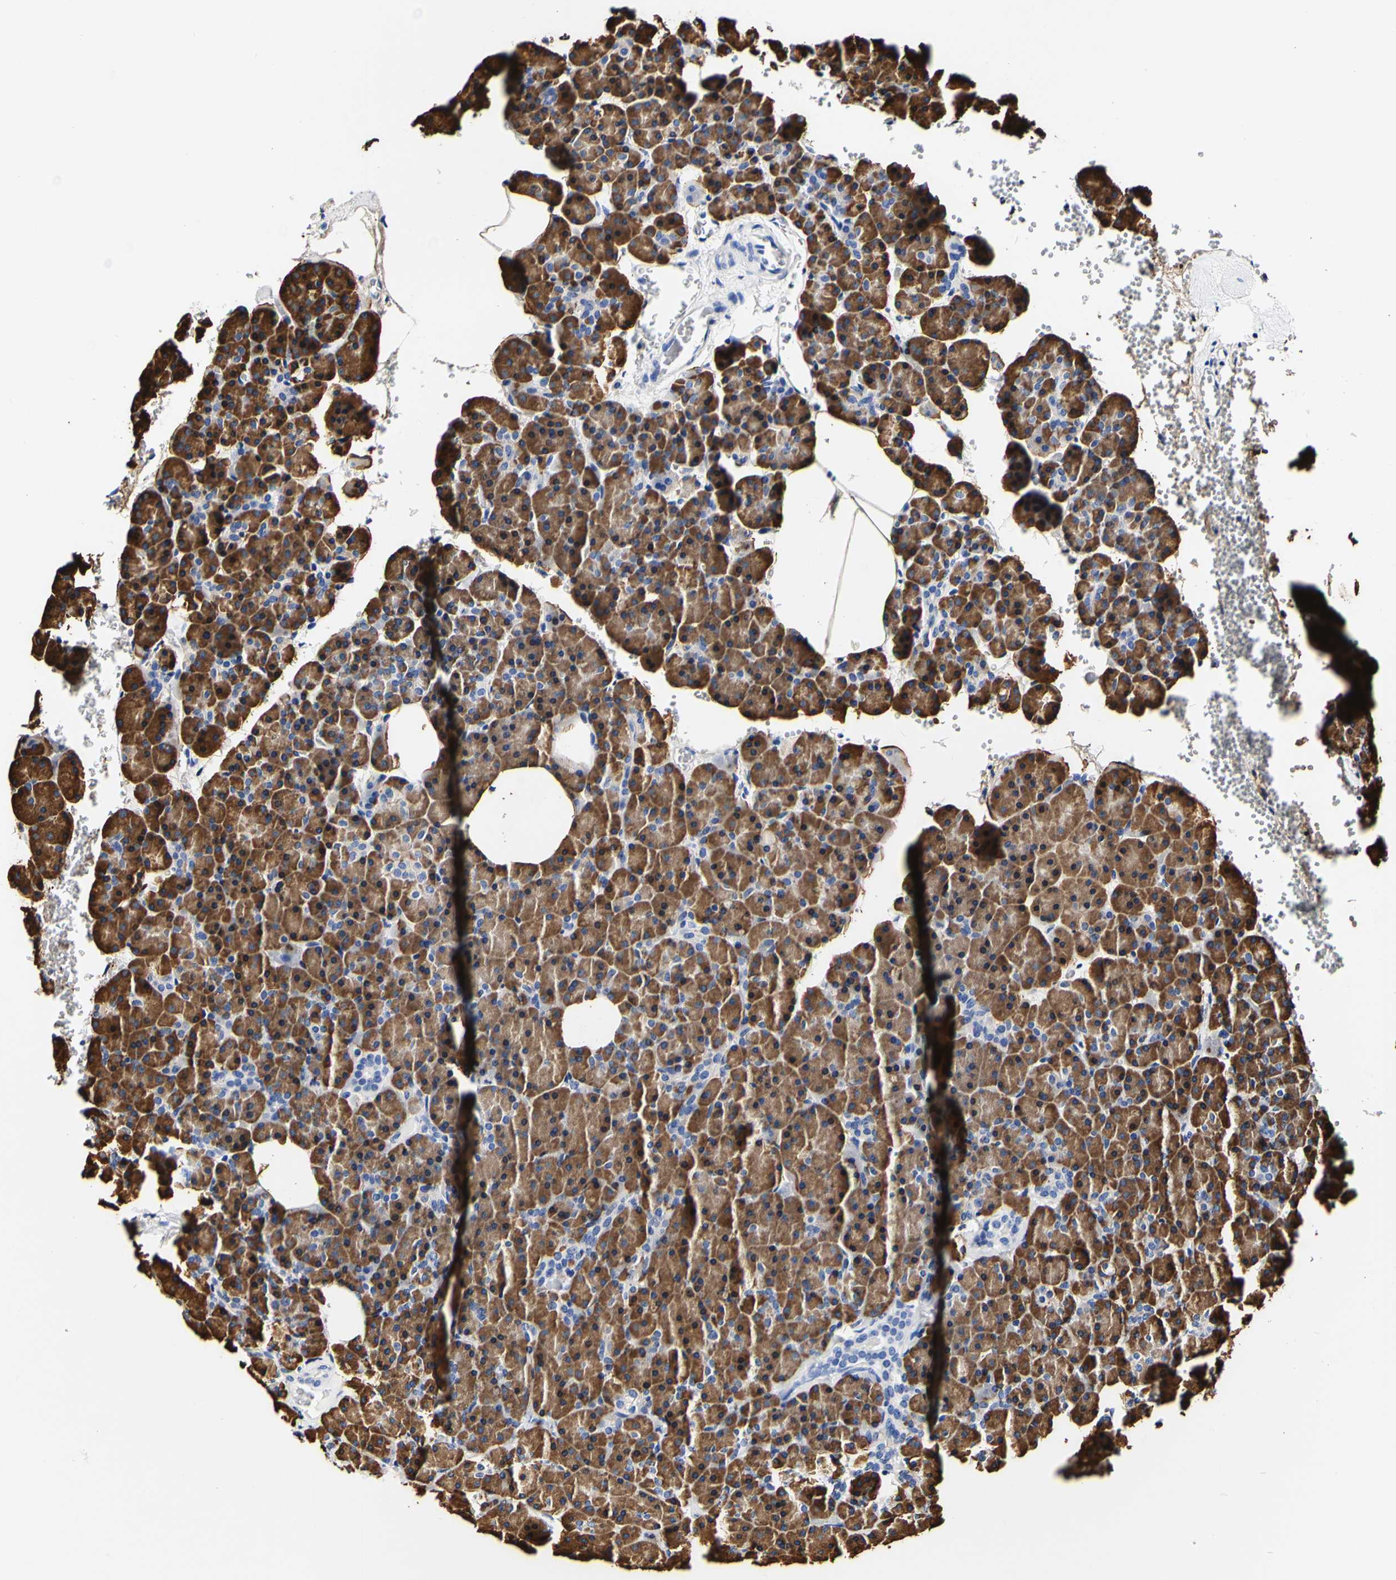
{"staining": {"intensity": "strong", "quantity": ">75%", "location": "cytoplasmic/membranous"}, "tissue": "pancreas", "cell_type": "Exocrine glandular cells", "image_type": "normal", "snomed": [{"axis": "morphology", "description": "Normal tissue, NOS"}, {"axis": "topography", "description": "Pancreas"}], "caption": "Approximately >75% of exocrine glandular cells in normal pancreas exhibit strong cytoplasmic/membranous protein staining as visualized by brown immunohistochemical staining.", "gene": "P4HB", "patient": {"sex": "female", "age": 35}}